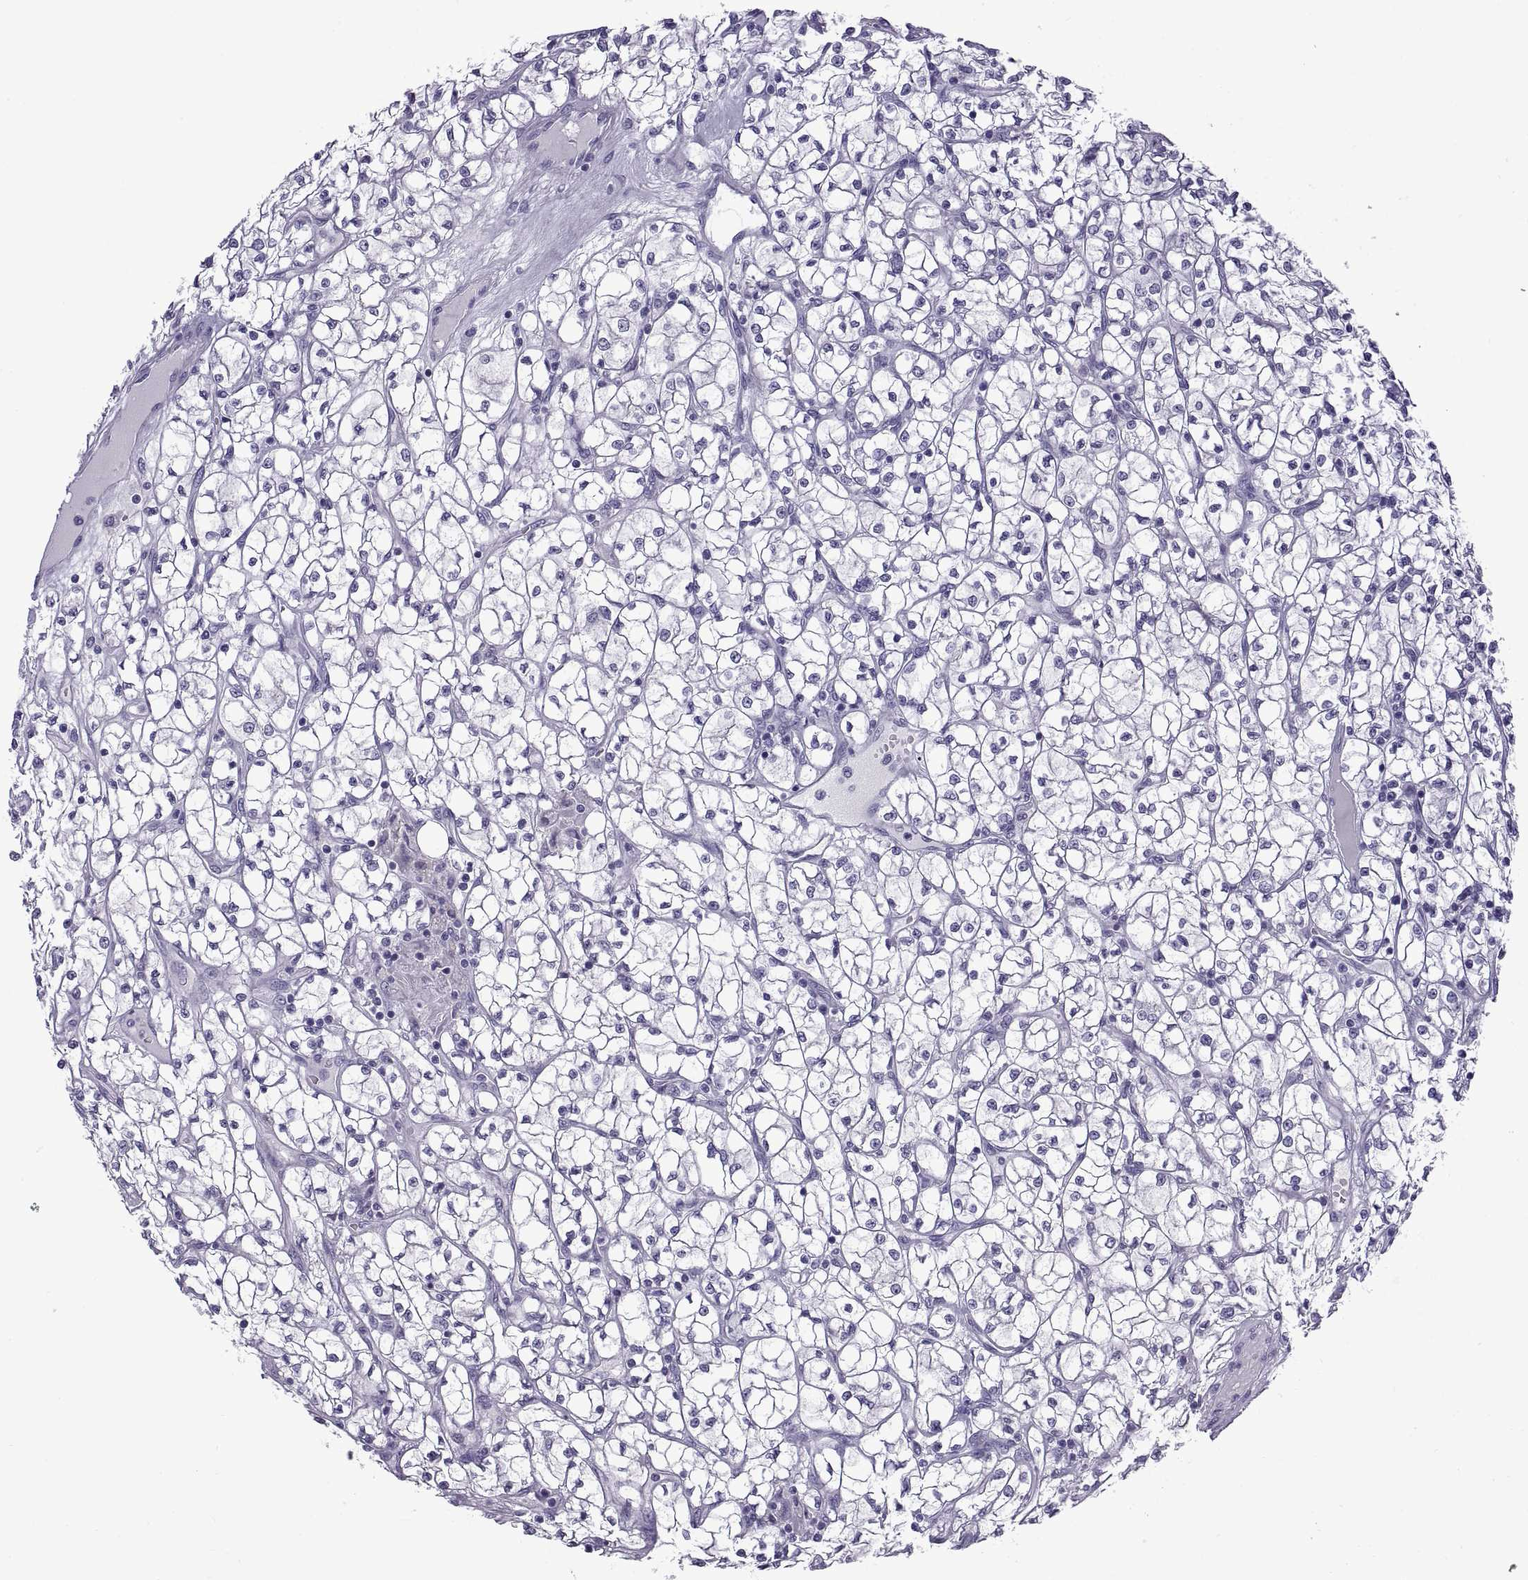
{"staining": {"intensity": "negative", "quantity": "none", "location": "none"}, "tissue": "renal cancer", "cell_type": "Tumor cells", "image_type": "cancer", "snomed": [{"axis": "morphology", "description": "Adenocarcinoma, NOS"}, {"axis": "topography", "description": "Kidney"}], "caption": "A high-resolution image shows immunohistochemistry staining of renal cancer, which demonstrates no significant staining in tumor cells.", "gene": "SPDYE1", "patient": {"sex": "female", "age": 64}}